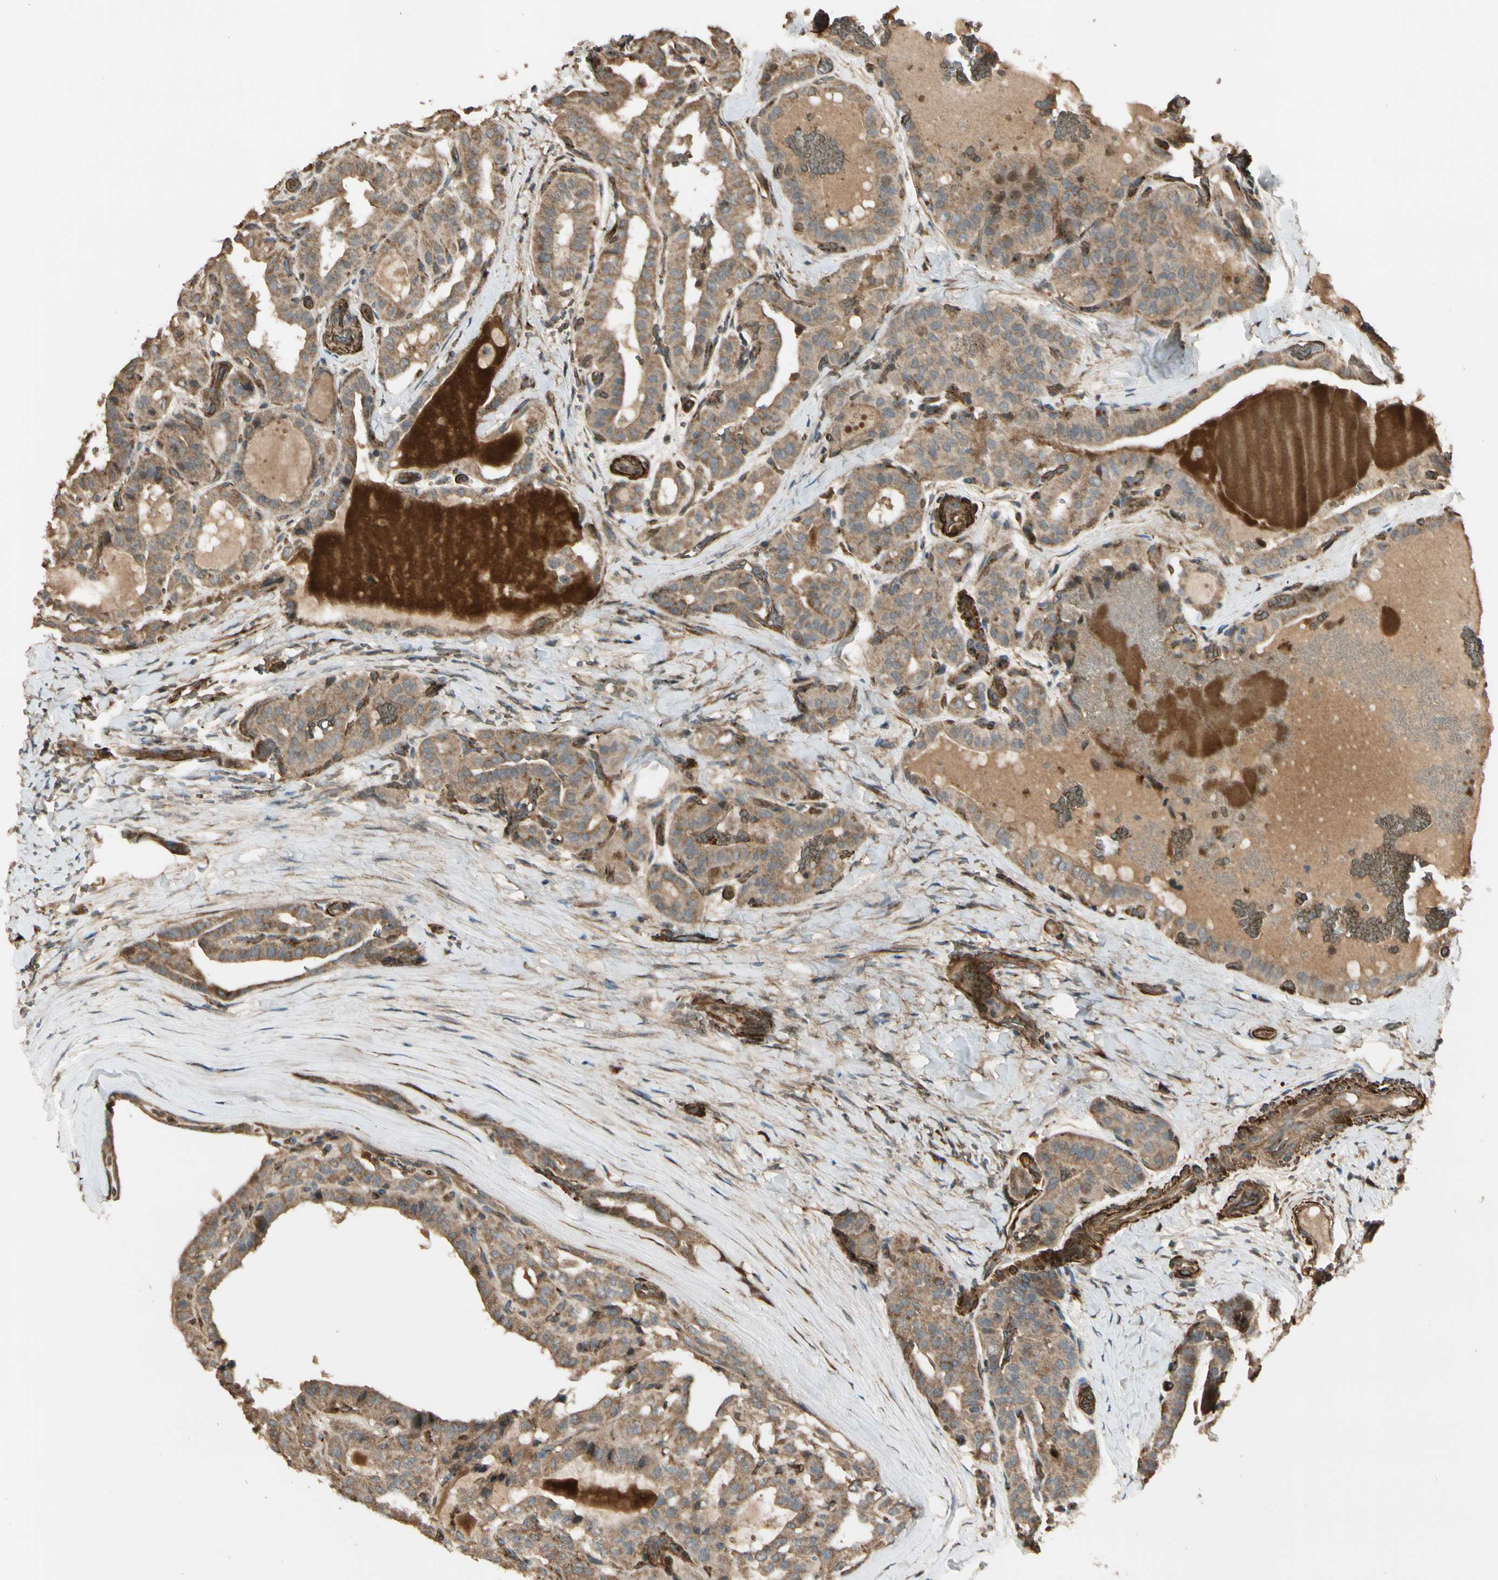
{"staining": {"intensity": "moderate", "quantity": ">75%", "location": "cytoplasmic/membranous"}, "tissue": "thyroid cancer", "cell_type": "Tumor cells", "image_type": "cancer", "snomed": [{"axis": "morphology", "description": "Papillary adenocarcinoma, NOS"}, {"axis": "topography", "description": "Thyroid gland"}], "caption": "Protein expression analysis of thyroid cancer shows moderate cytoplasmic/membranous staining in approximately >75% of tumor cells.", "gene": "GCK", "patient": {"sex": "male", "age": 77}}